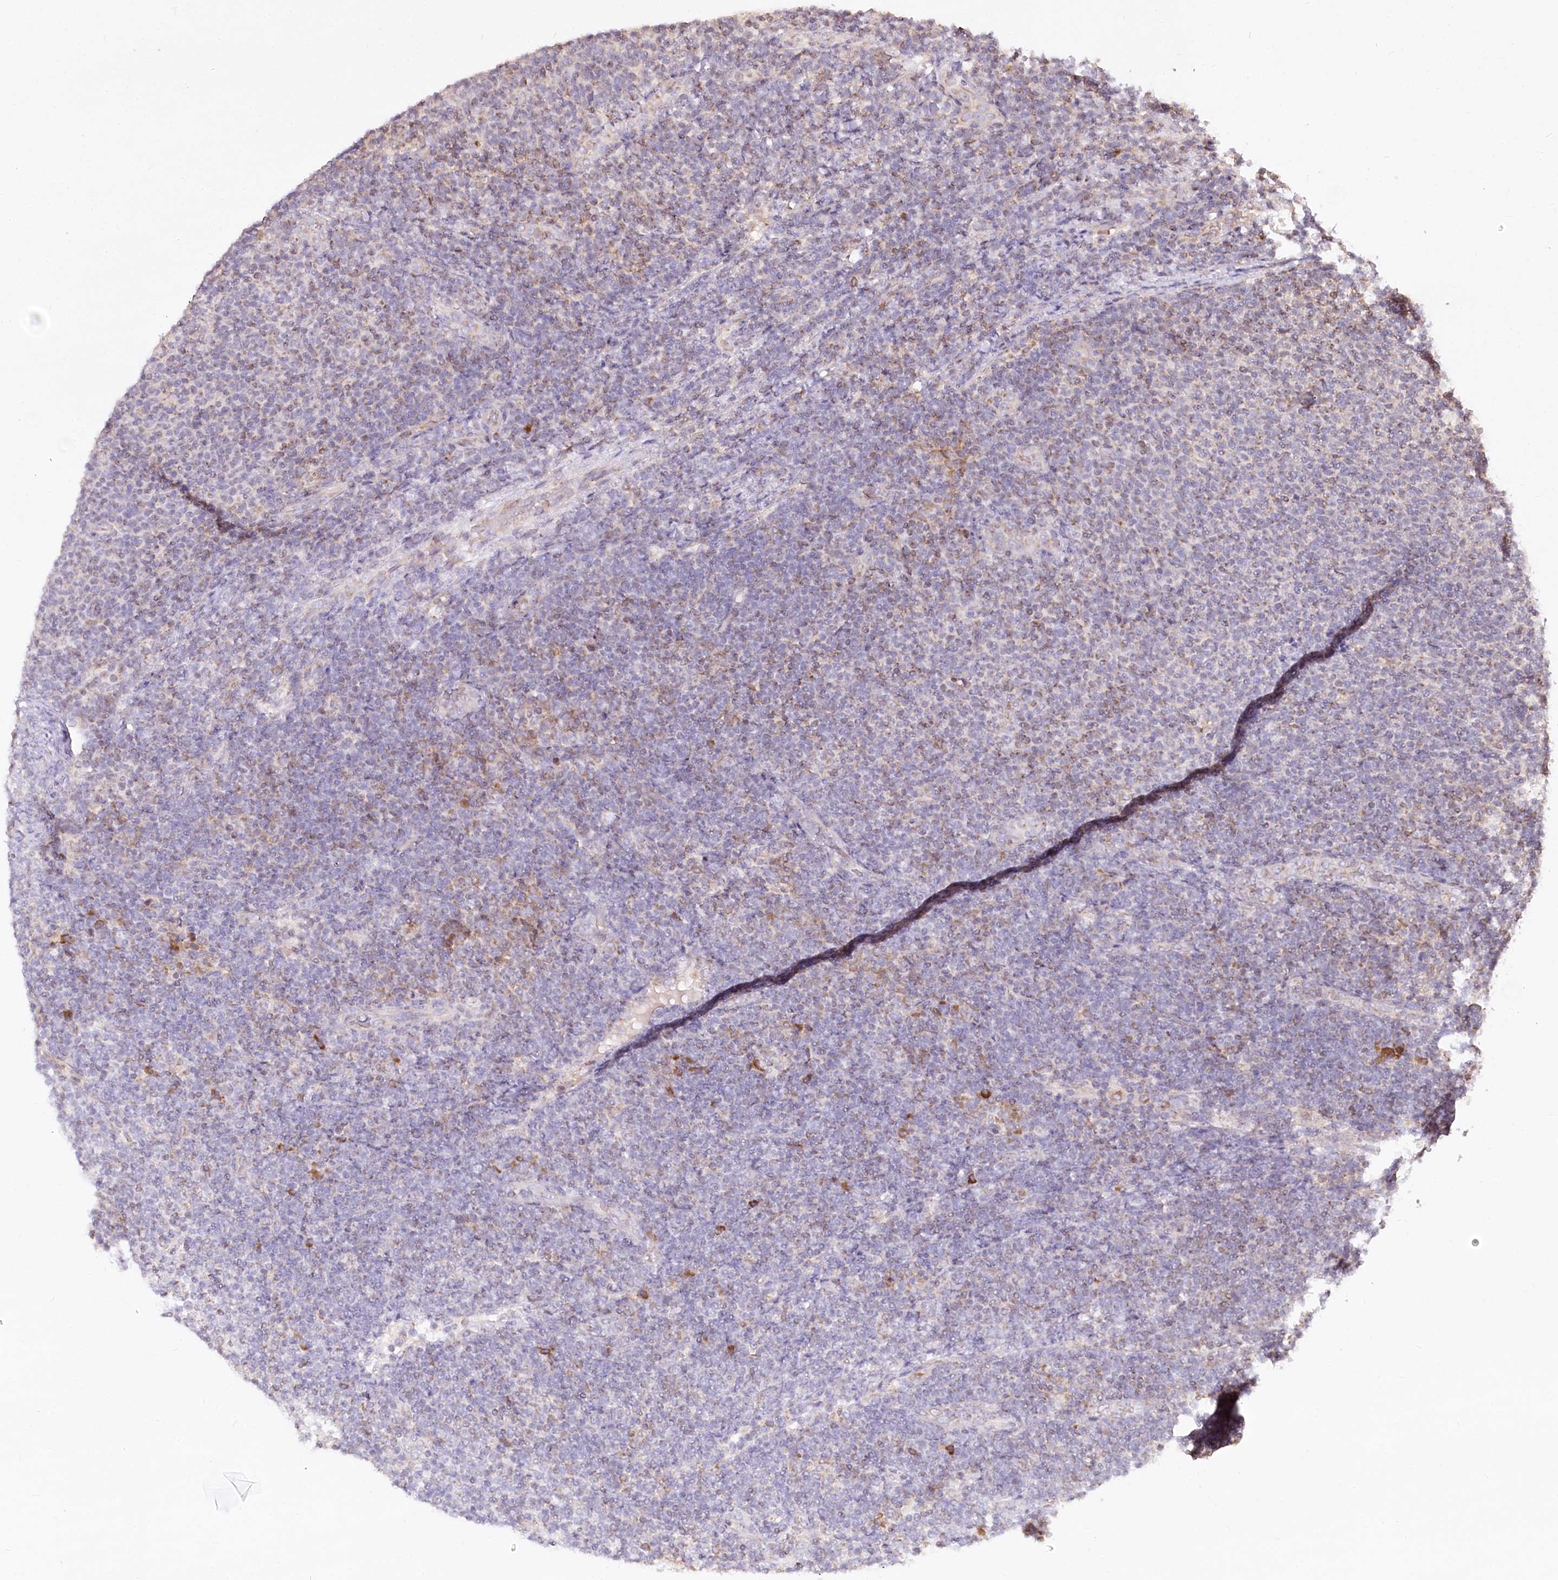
{"staining": {"intensity": "negative", "quantity": "none", "location": "none"}, "tissue": "lymphoma", "cell_type": "Tumor cells", "image_type": "cancer", "snomed": [{"axis": "morphology", "description": "Malignant lymphoma, non-Hodgkin's type, Low grade"}, {"axis": "topography", "description": "Lymph node"}], "caption": "Photomicrograph shows no significant protein expression in tumor cells of malignant lymphoma, non-Hodgkin's type (low-grade). (DAB (3,3'-diaminobenzidine) immunohistochemistry (IHC), high magnification).", "gene": "STT3B", "patient": {"sex": "male", "age": 66}}